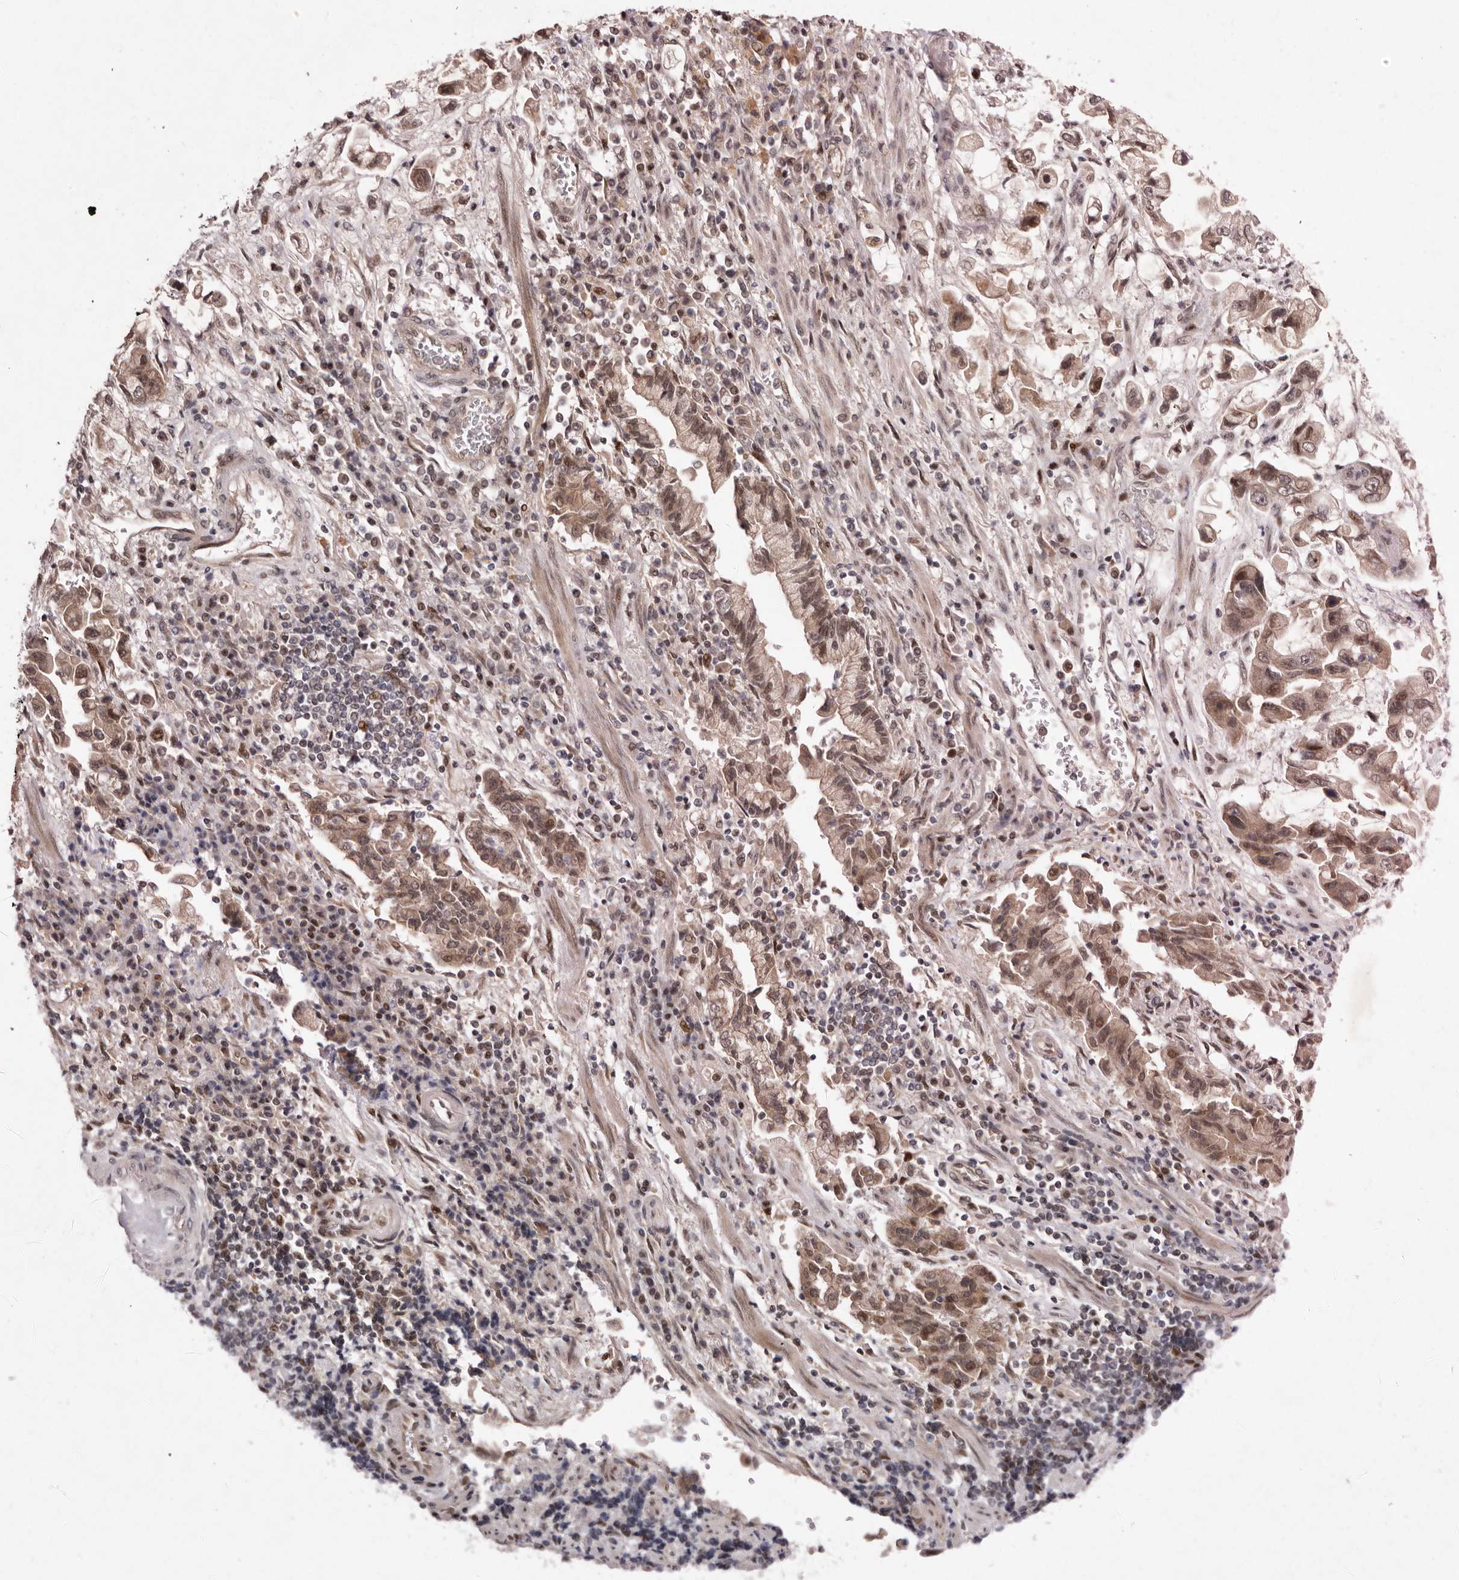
{"staining": {"intensity": "moderate", "quantity": ">75%", "location": "cytoplasmic/membranous,nuclear"}, "tissue": "stomach cancer", "cell_type": "Tumor cells", "image_type": "cancer", "snomed": [{"axis": "morphology", "description": "Adenocarcinoma, NOS"}, {"axis": "topography", "description": "Stomach"}], "caption": "Brown immunohistochemical staining in human stomach cancer reveals moderate cytoplasmic/membranous and nuclear expression in approximately >75% of tumor cells.", "gene": "ABL1", "patient": {"sex": "male", "age": 62}}